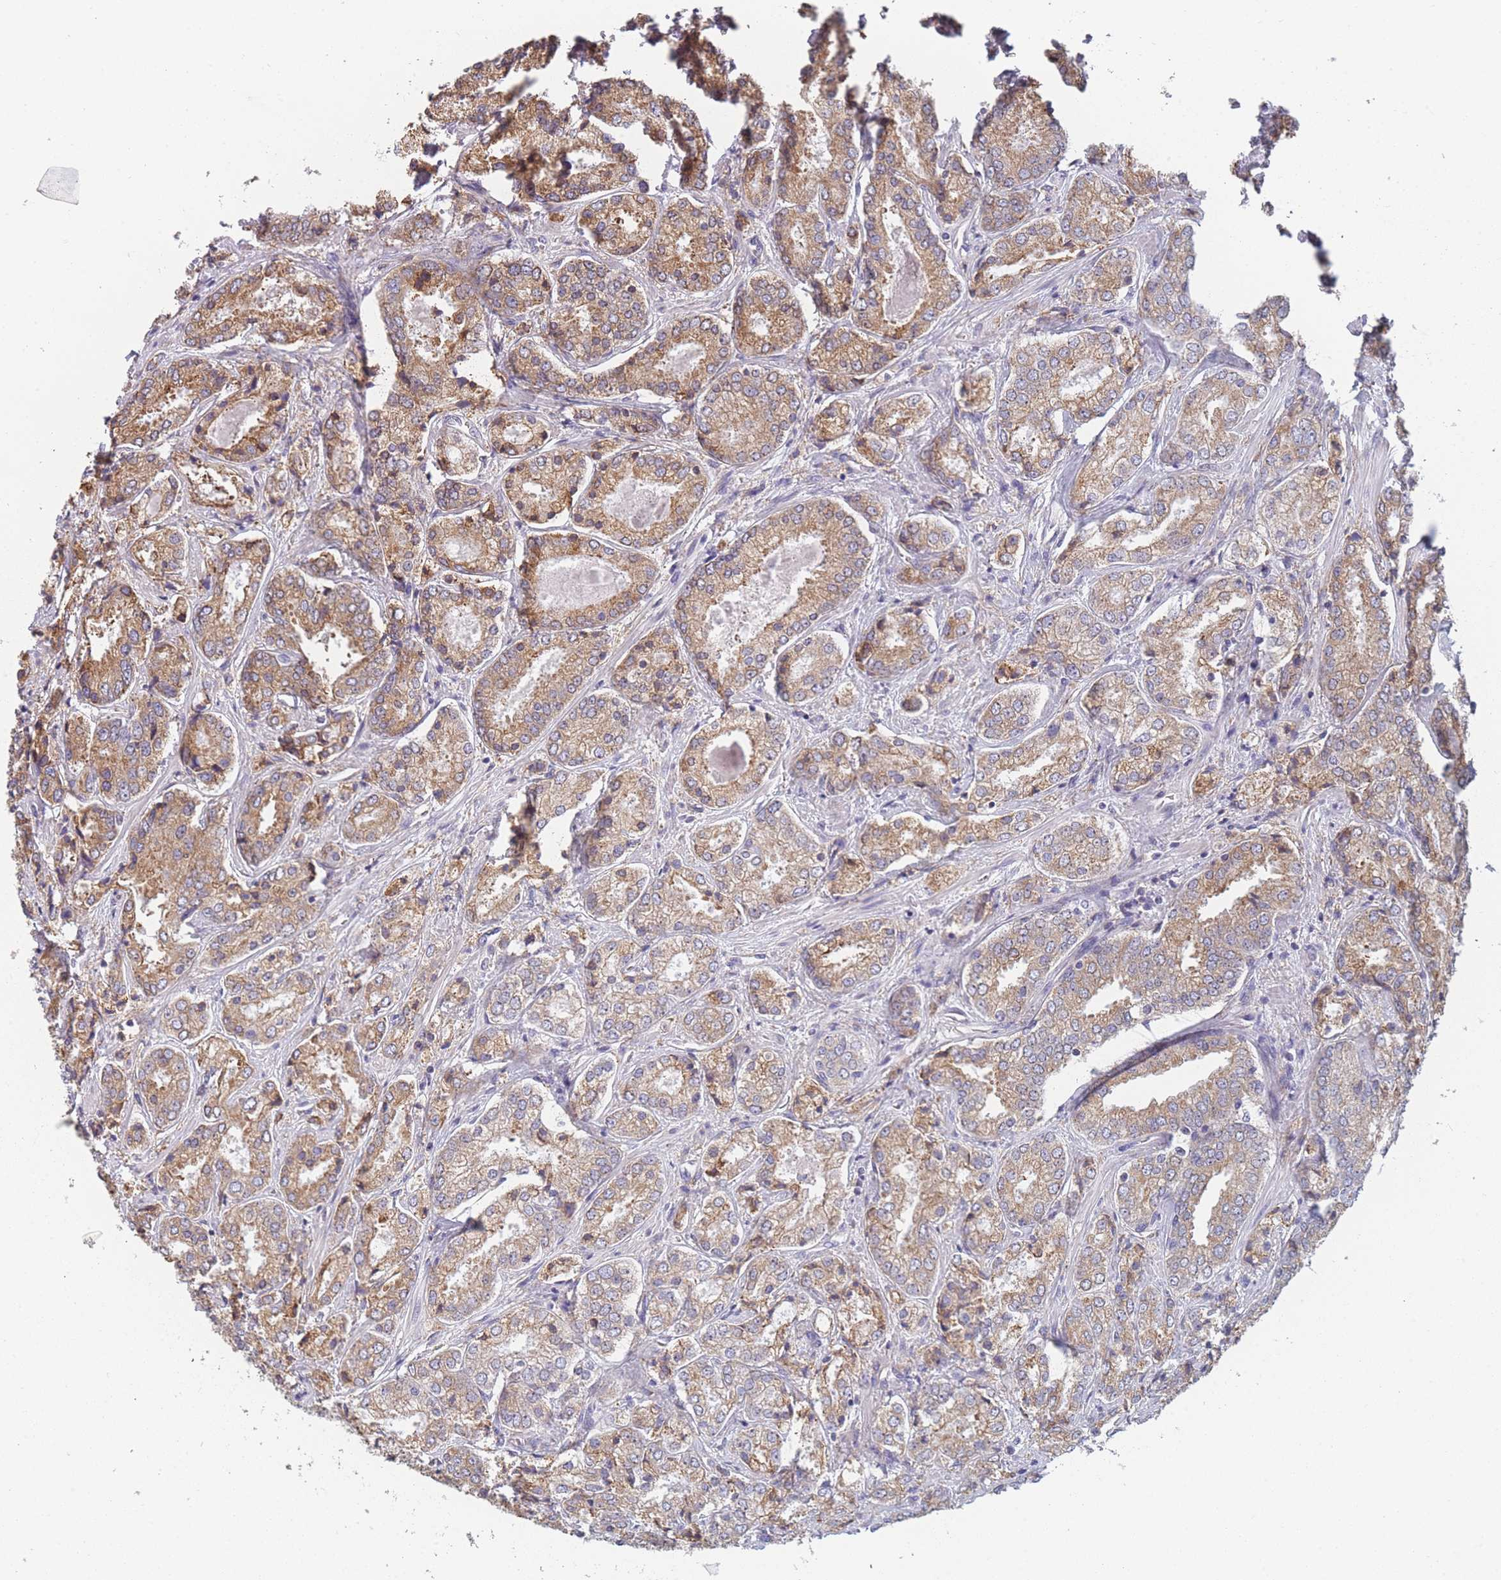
{"staining": {"intensity": "moderate", "quantity": ">75%", "location": "cytoplasmic/membranous"}, "tissue": "prostate cancer", "cell_type": "Tumor cells", "image_type": "cancer", "snomed": [{"axis": "morphology", "description": "Adenocarcinoma, High grade"}, {"axis": "topography", "description": "Prostate"}], "caption": "The micrograph shows a brown stain indicating the presence of a protein in the cytoplasmic/membranous of tumor cells in prostate adenocarcinoma (high-grade).", "gene": "OR7C2", "patient": {"sex": "male", "age": 63}}